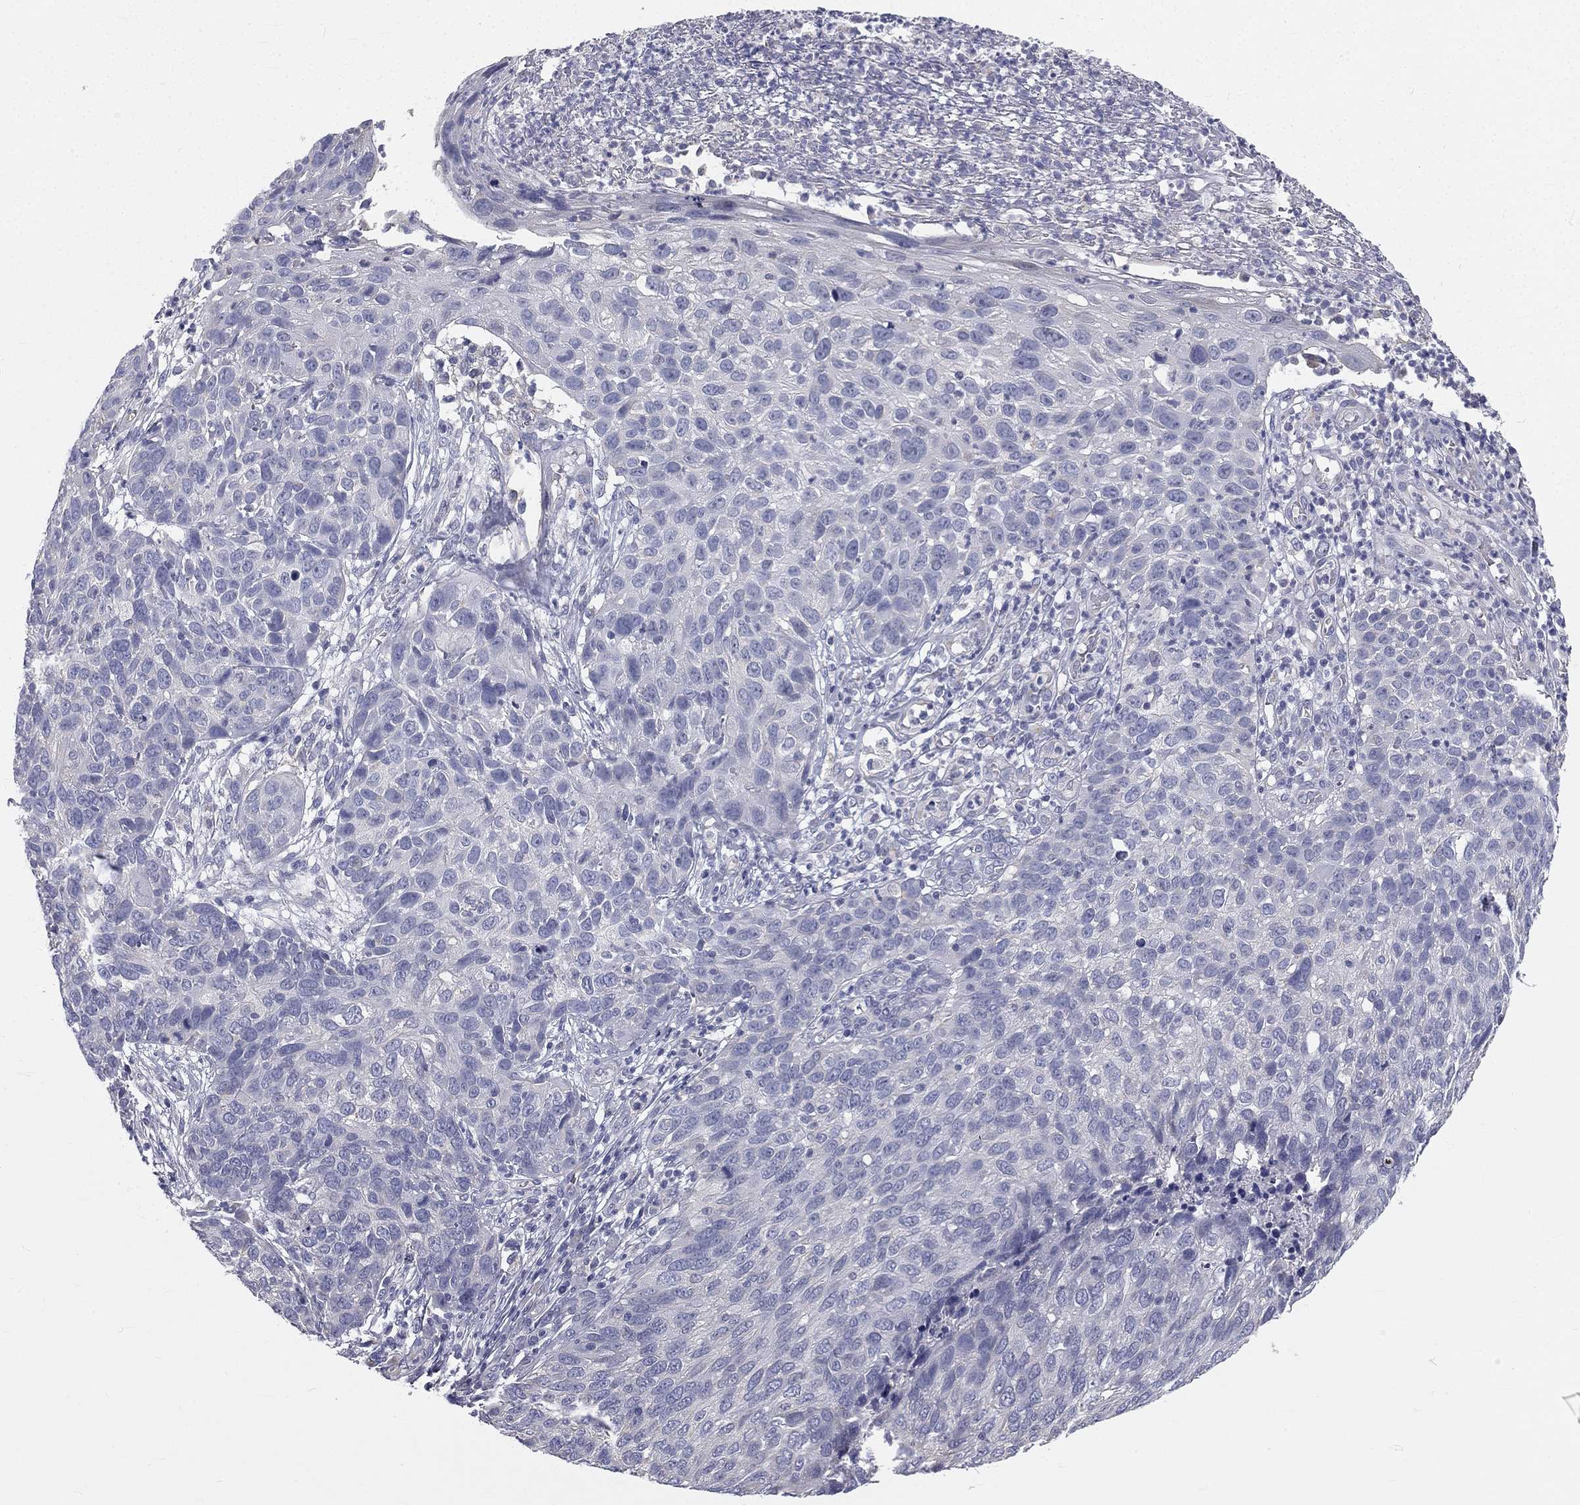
{"staining": {"intensity": "negative", "quantity": "none", "location": "none"}, "tissue": "skin cancer", "cell_type": "Tumor cells", "image_type": "cancer", "snomed": [{"axis": "morphology", "description": "Squamous cell carcinoma, NOS"}, {"axis": "topography", "description": "Skin"}], "caption": "Immunohistochemistry (IHC) of human skin cancer (squamous cell carcinoma) demonstrates no positivity in tumor cells.", "gene": "MUC13", "patient": {"sex": "male", "age": 92}}